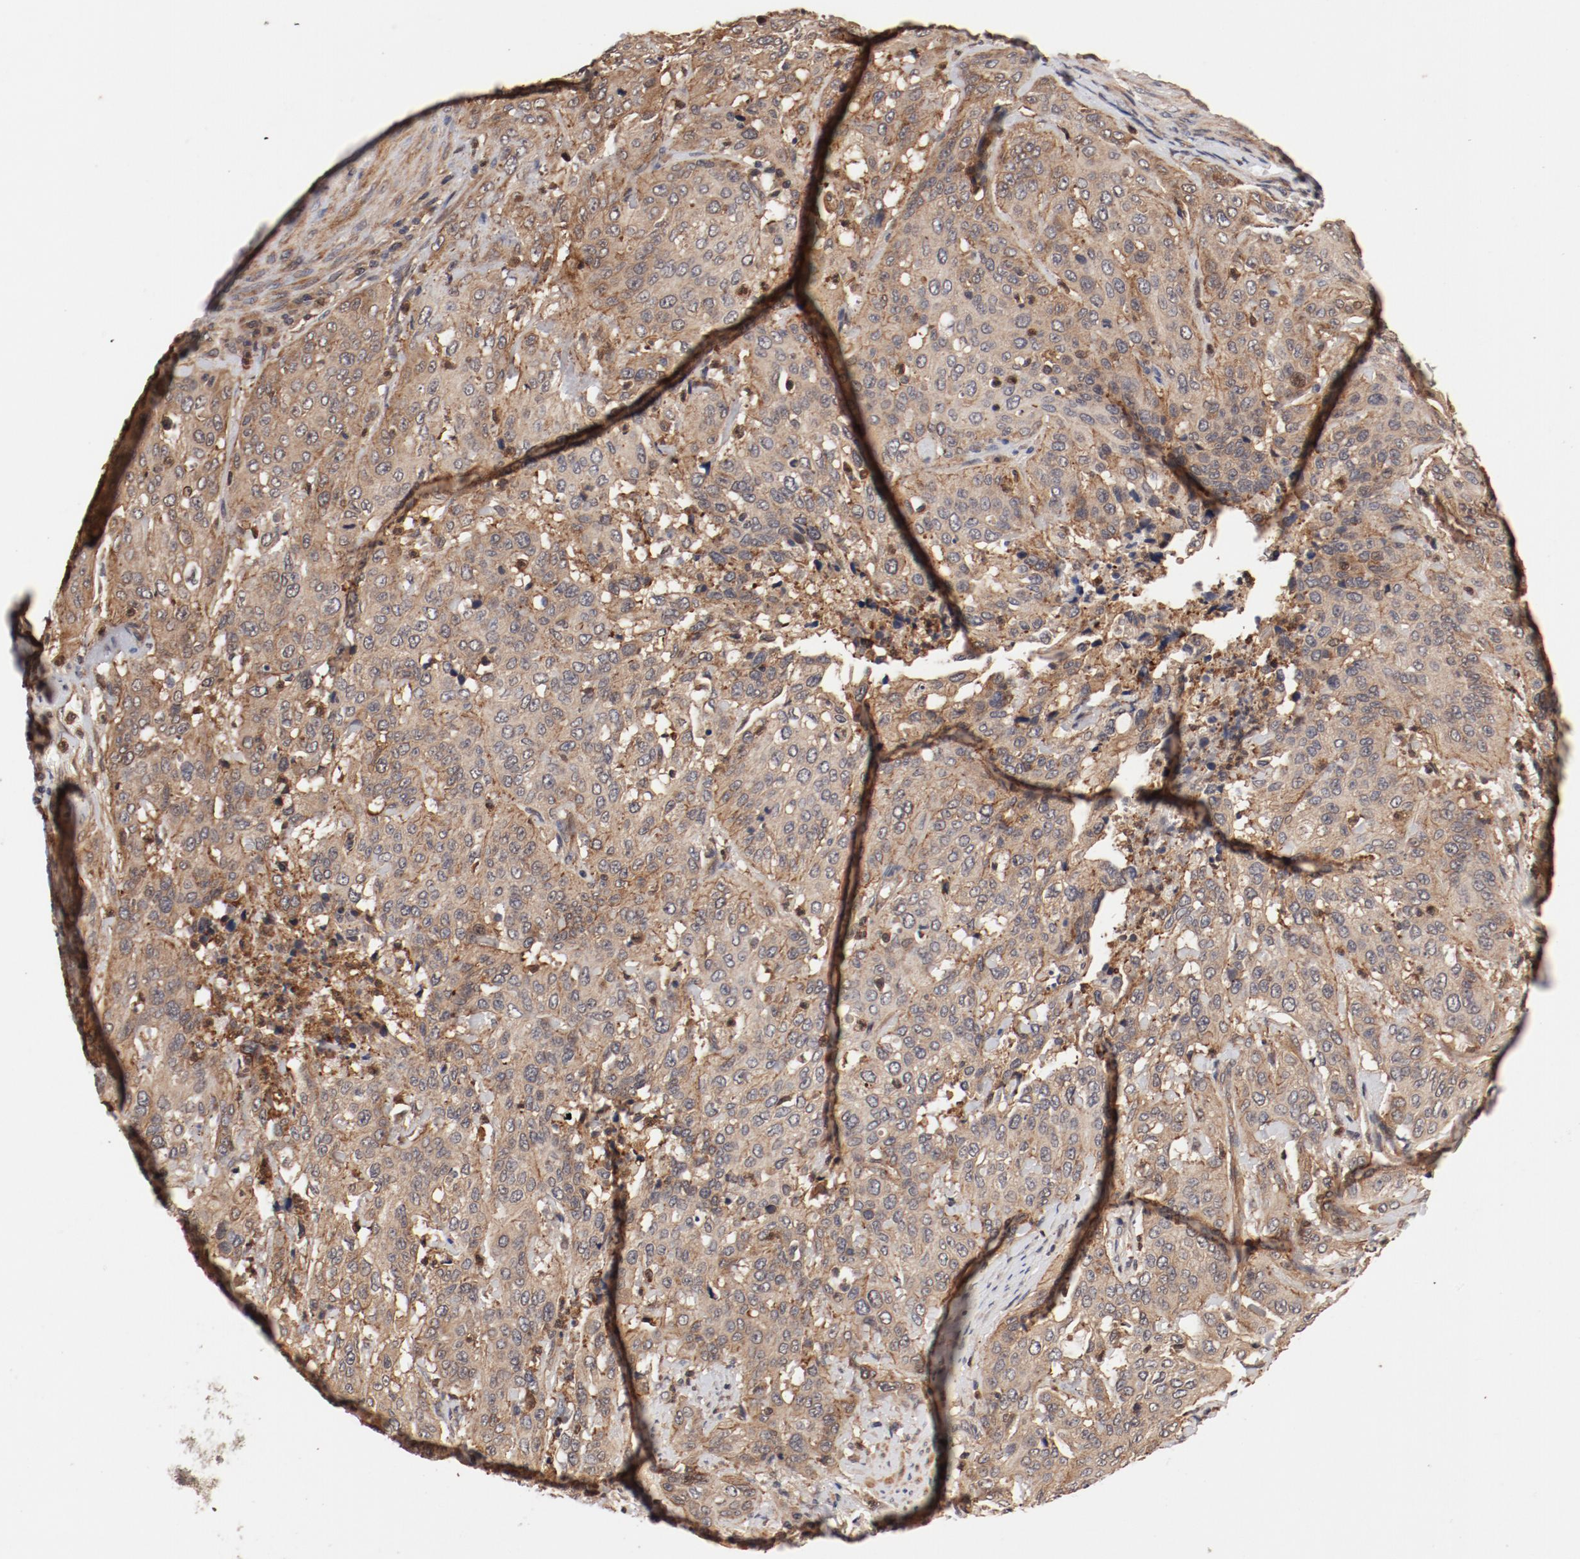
{"staining": {"intensity": "weak", "quantity": ">75%", "location": "cytoplasmic/membranous"}, "tissue": "cervical cancer", "cell_type": "Tumor cells", "image_type": "cancer", "snomed": [{"axis": "morphology", "description": "Squamous cell carcinoma, NOS"}, {"axis": "topography", "description": "Cervix"}], "caption": "Immunohistochemical staining of human cervical cancer shows weak cytoplasmic/membranous protein expression in approximately >75% of tumor cells.", "gene": "GUF1", "patient": {"sex": "female", "age": 41}}